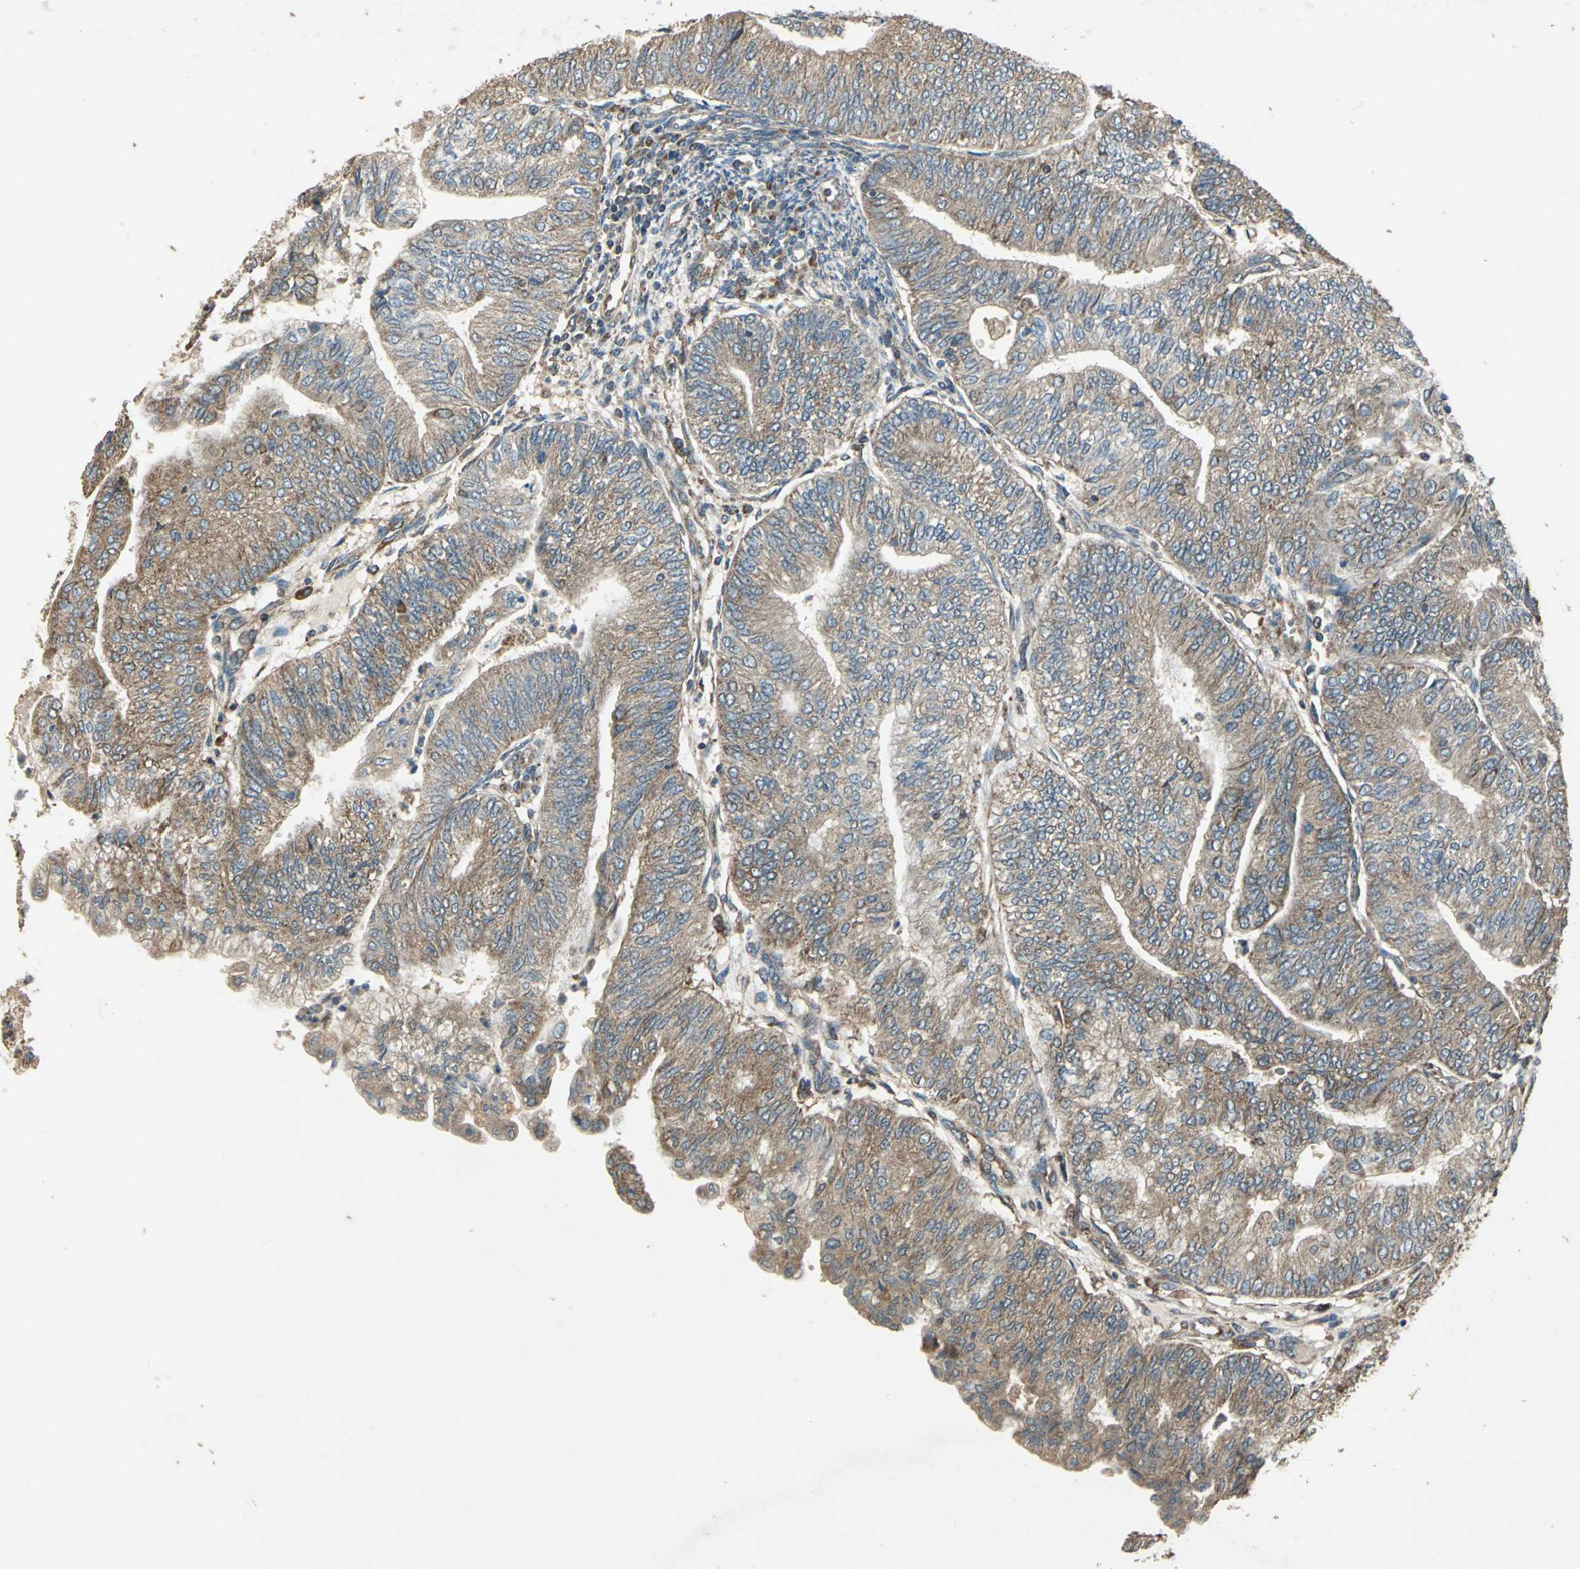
{"staining": {"intensity": "strong", "quantity": ">75%", "location": "cytoplasmic/membranous"}, "tissue": "endometrial cancer", "cell_type": "Tumor cells", "image_type": "cancer", "snomed": [{"axis": "morphology", "description": "Adenocarcinoma, NOS"}, {"axis": "topography", "description": "Endometrium"}], "caption": "Tumor cells display high levels of strong cytoplasmic/membranous expression in approximately >75% of cells in human adenocarcinoma (endometrial).", "gene": "POLRMT", "patient": {"sex": "female", "age": 59}}